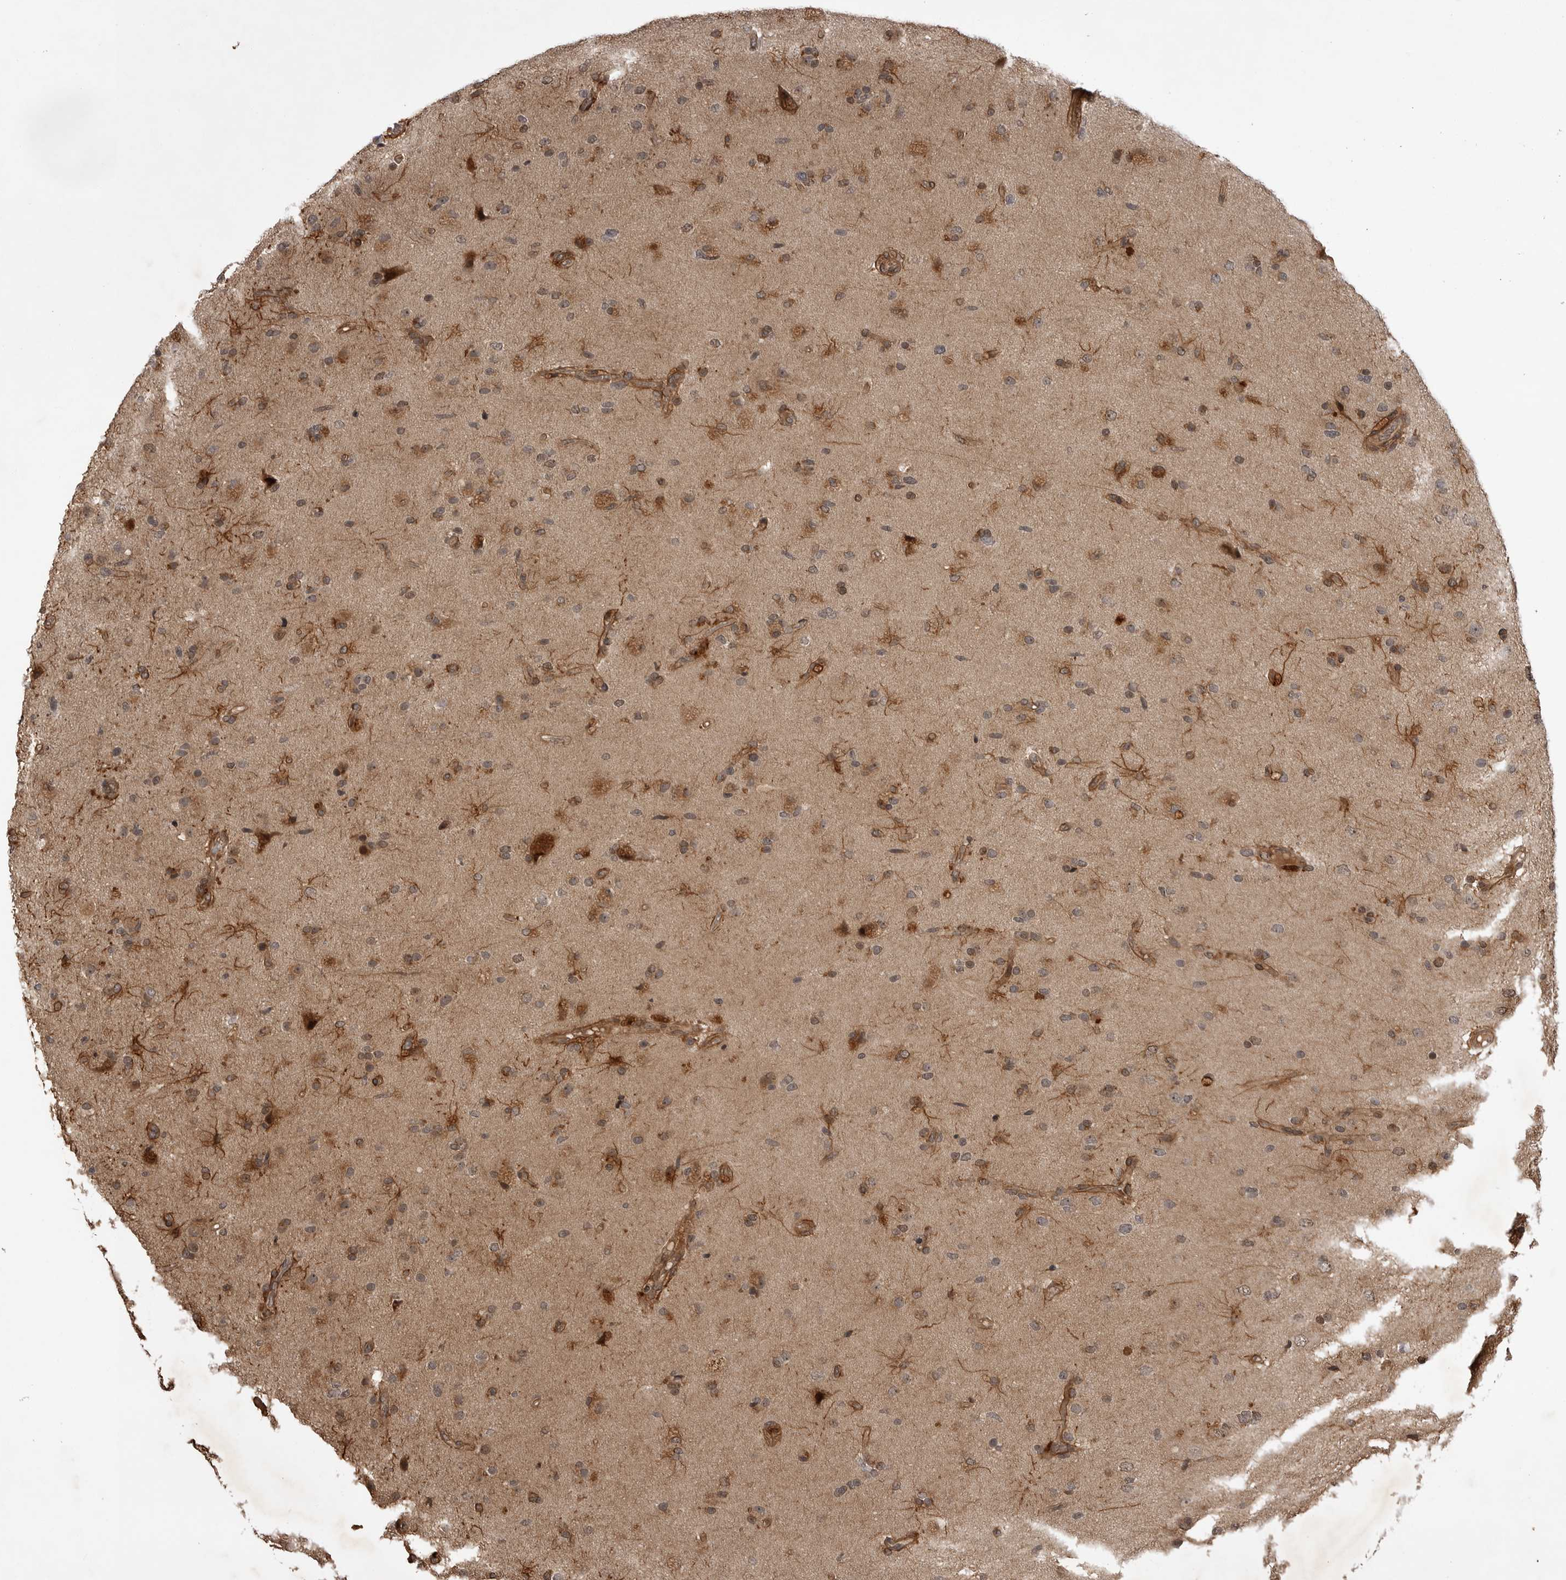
{"staining": {"intensity": "moderate", "quantity": "25%-75%", "location": "cytoplasmic/membranous"}, "tissue": "glioma", "cell_type": "Tumor cells", "image_type": "cancer", "snomed": [{"axis": "morphology", "description": "Glioma, malignant, High grade"}, {"axis": "topography", "description": "Brain"}], "caption": "About 25%-75% of tumor cells in human glioma demonstrate moderate cytoplasmic/membranous protein positivity as visualized by brown immunohistochemical staining.", "gene": "AKAP7", "patient": {"sex": "male", "age": 72}}